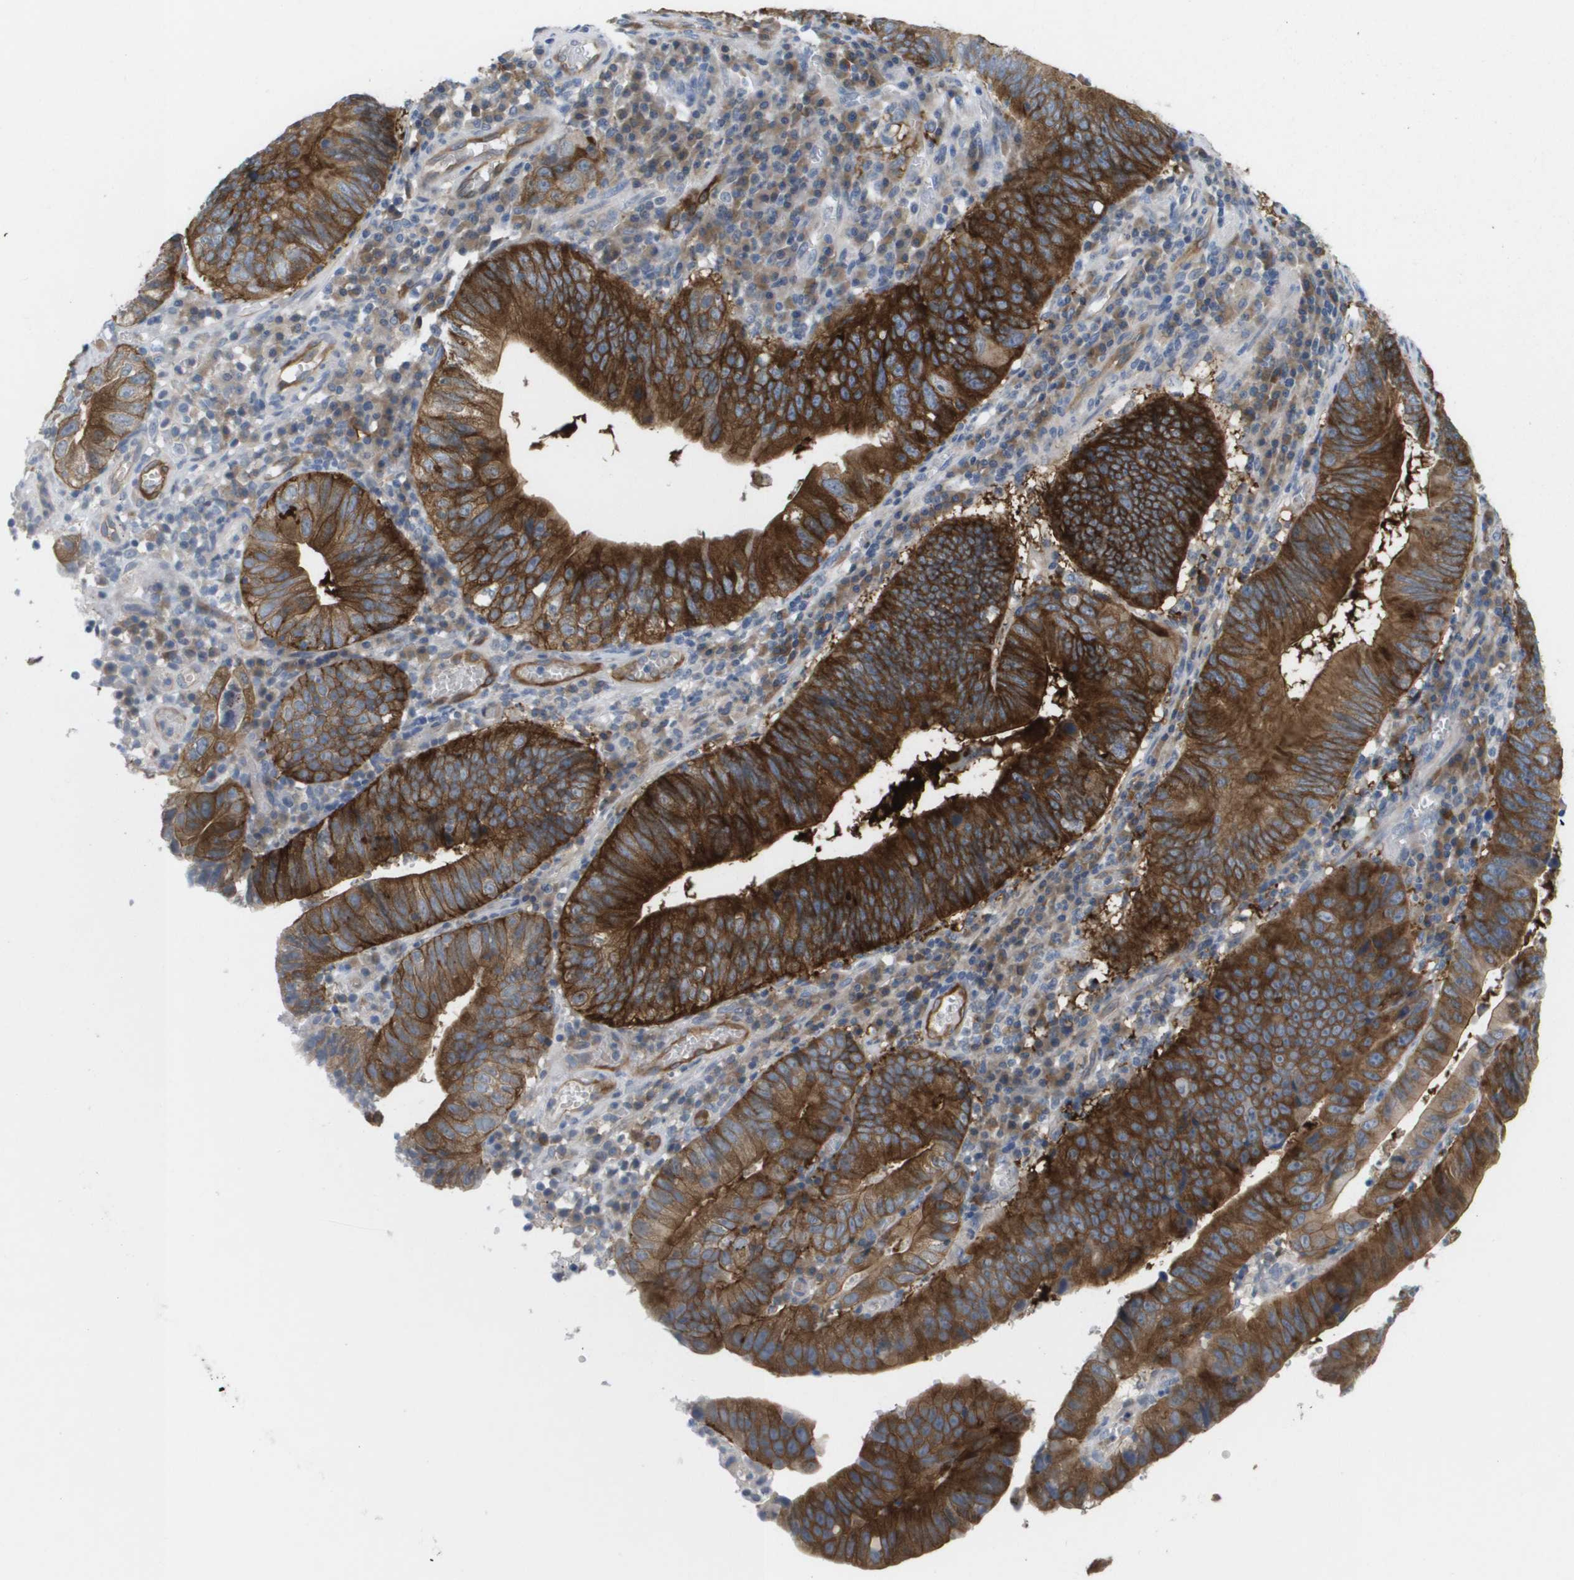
{"staining": {"intensity": "strong", "quantity": ">75%", "location": "cytoplasmic/membranous"}, "tissue": "stomach cancer", "cell_type": "Tumor cells", "image_type": "cancer", "snomed": [{"axis": "morphology", "description": "Adenocarcinoma, NOS"}, {"axis": "topography", "description": "Stomach"}], "caption": "Stomach adenocarcinoma was stained to show a protein in brown. There is high levels of strong cytoplasmic/membranous staining in approximately >75% of tumor cells.", "gene": "MARCHF8", "patient": {"sex": "male", "age": 59}}